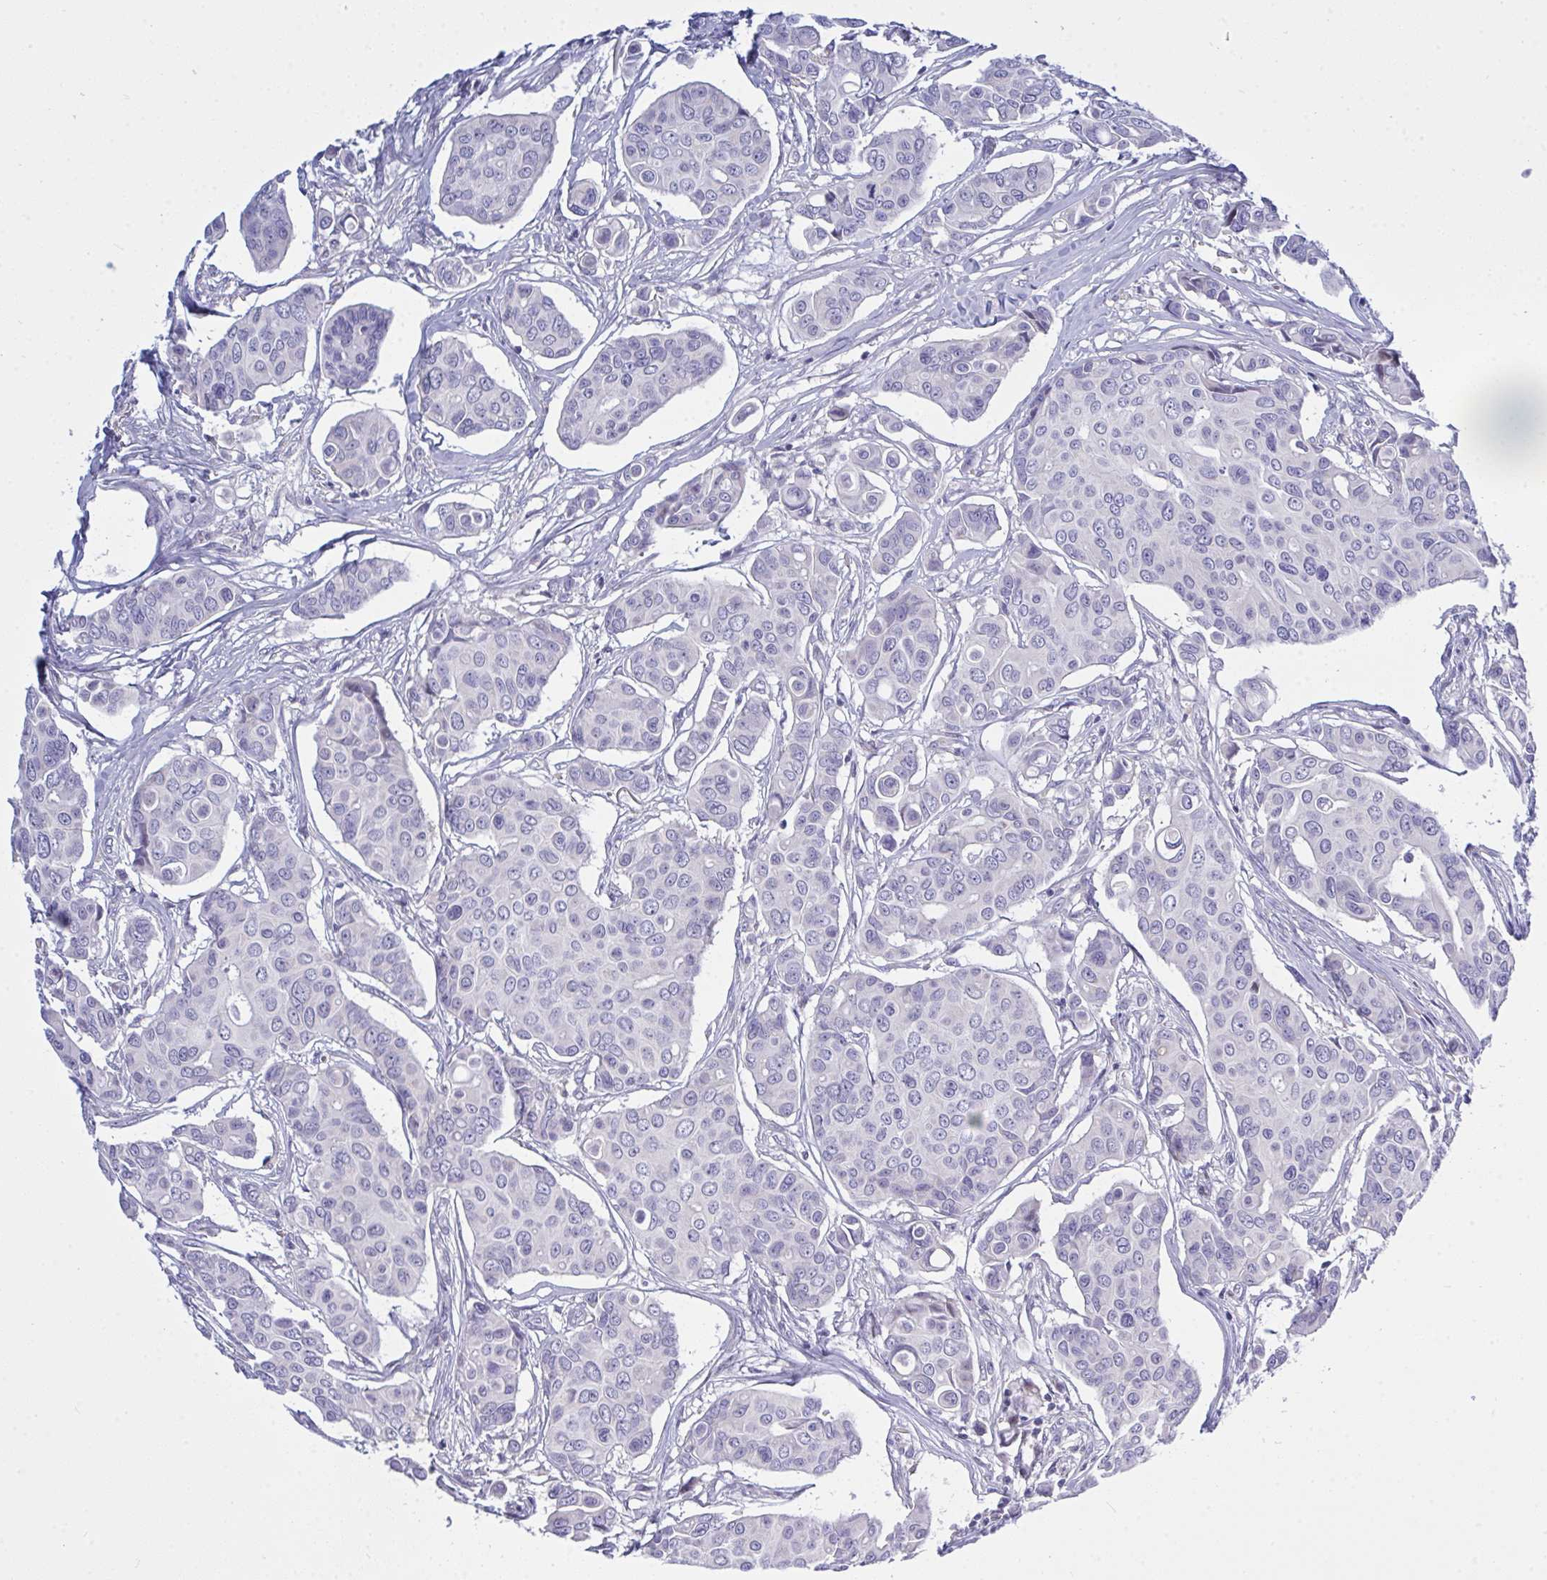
{"staining": {"intensity": "negative", "quantity": "none", "location": "none"}, "tissue": "breast cancer", "cell_type": "Tumor cells", "image_type": "cancer", "snomed": [{"axis": "morphology", "description": "Duct carcinoma"}, {"axis": "topography", "description": "Breast"}], "caption": "A micrograph of human breast cancer (intraductal carcinoma) is negative for staining in tumor cells.", "gene": "ZNF554", "patient": {"sex": "female", "age": 54}}